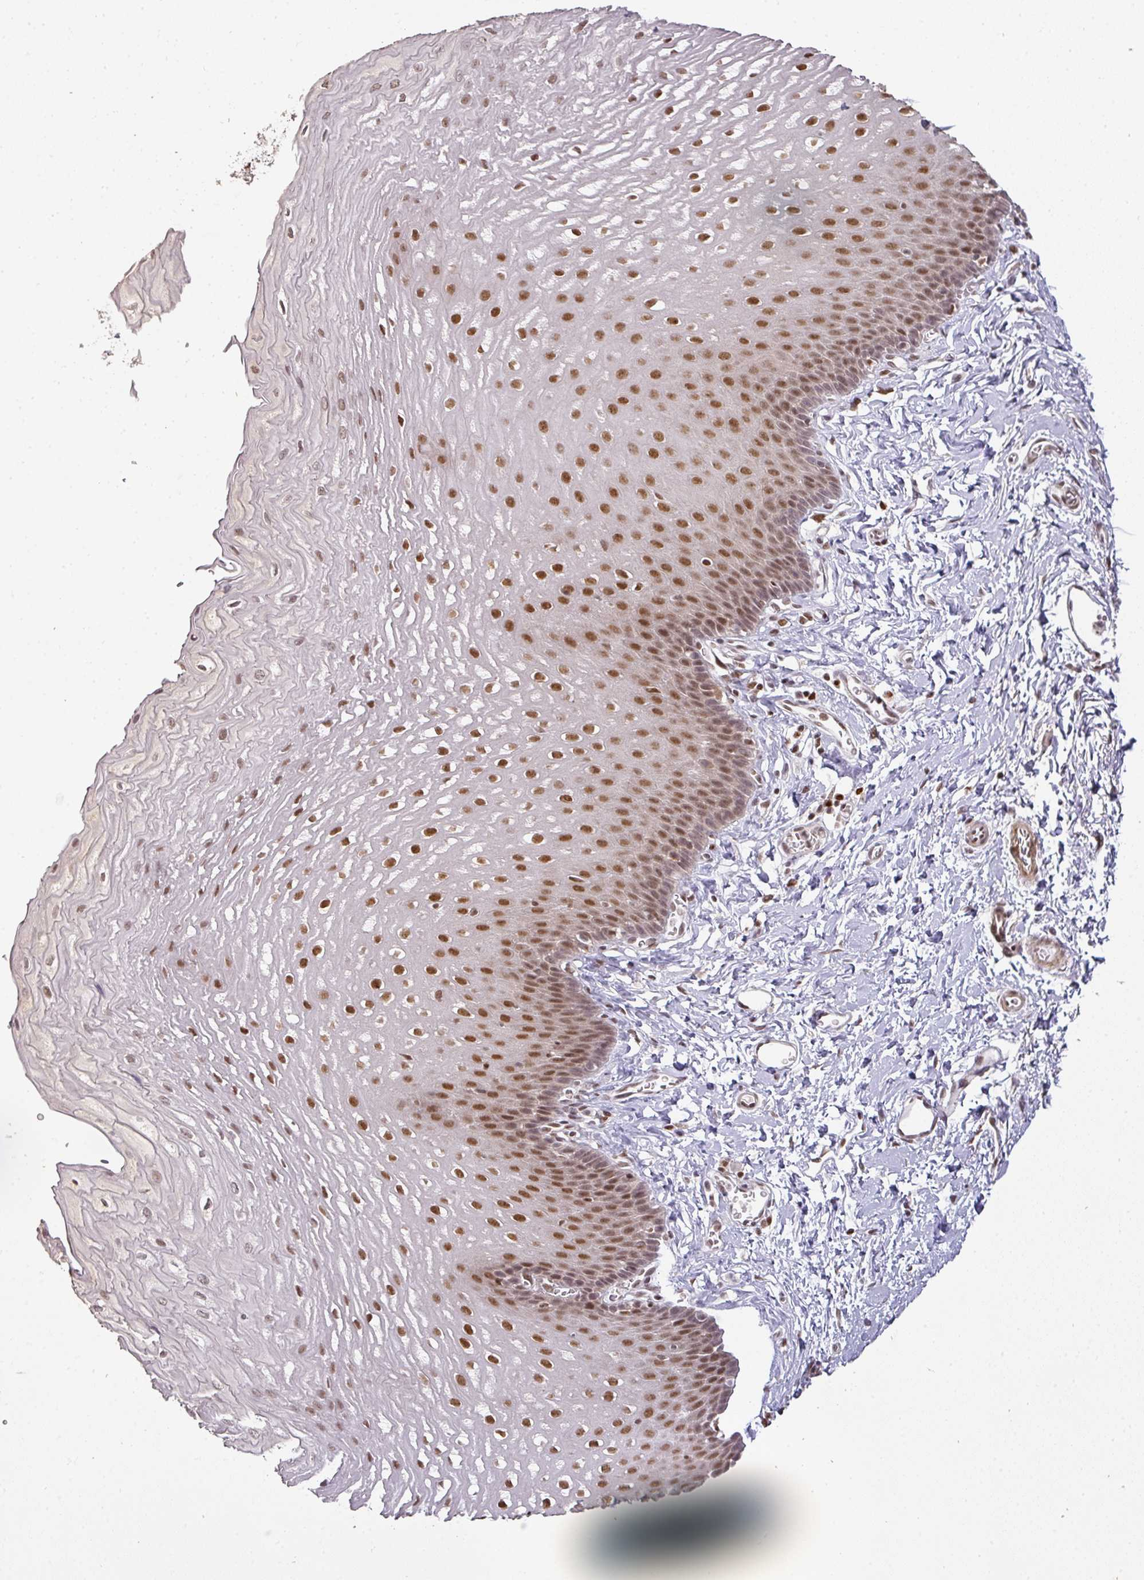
{"staining": {"intensity": "moderate", "quantity": ">75%", "location": "nuclear"}, "tissue": "esophagus", "cell_type": "Squamous epithelial cells", "image_type": "normal", "snomed": [{"axis": "morphology", "description": "Normal tissue, NOS"}, {"axis": "topography", "description": "Esophagus"}], "caption": "A high-resolution micrograph shows immunohistochemistry staining of unremarkable esophagus, which demonstrates moderate nuclear expression in approximately >75% of squamous epithelial cells.", "gene": "GPRIN2", "patient": {"sex": "male", "age": 70}}